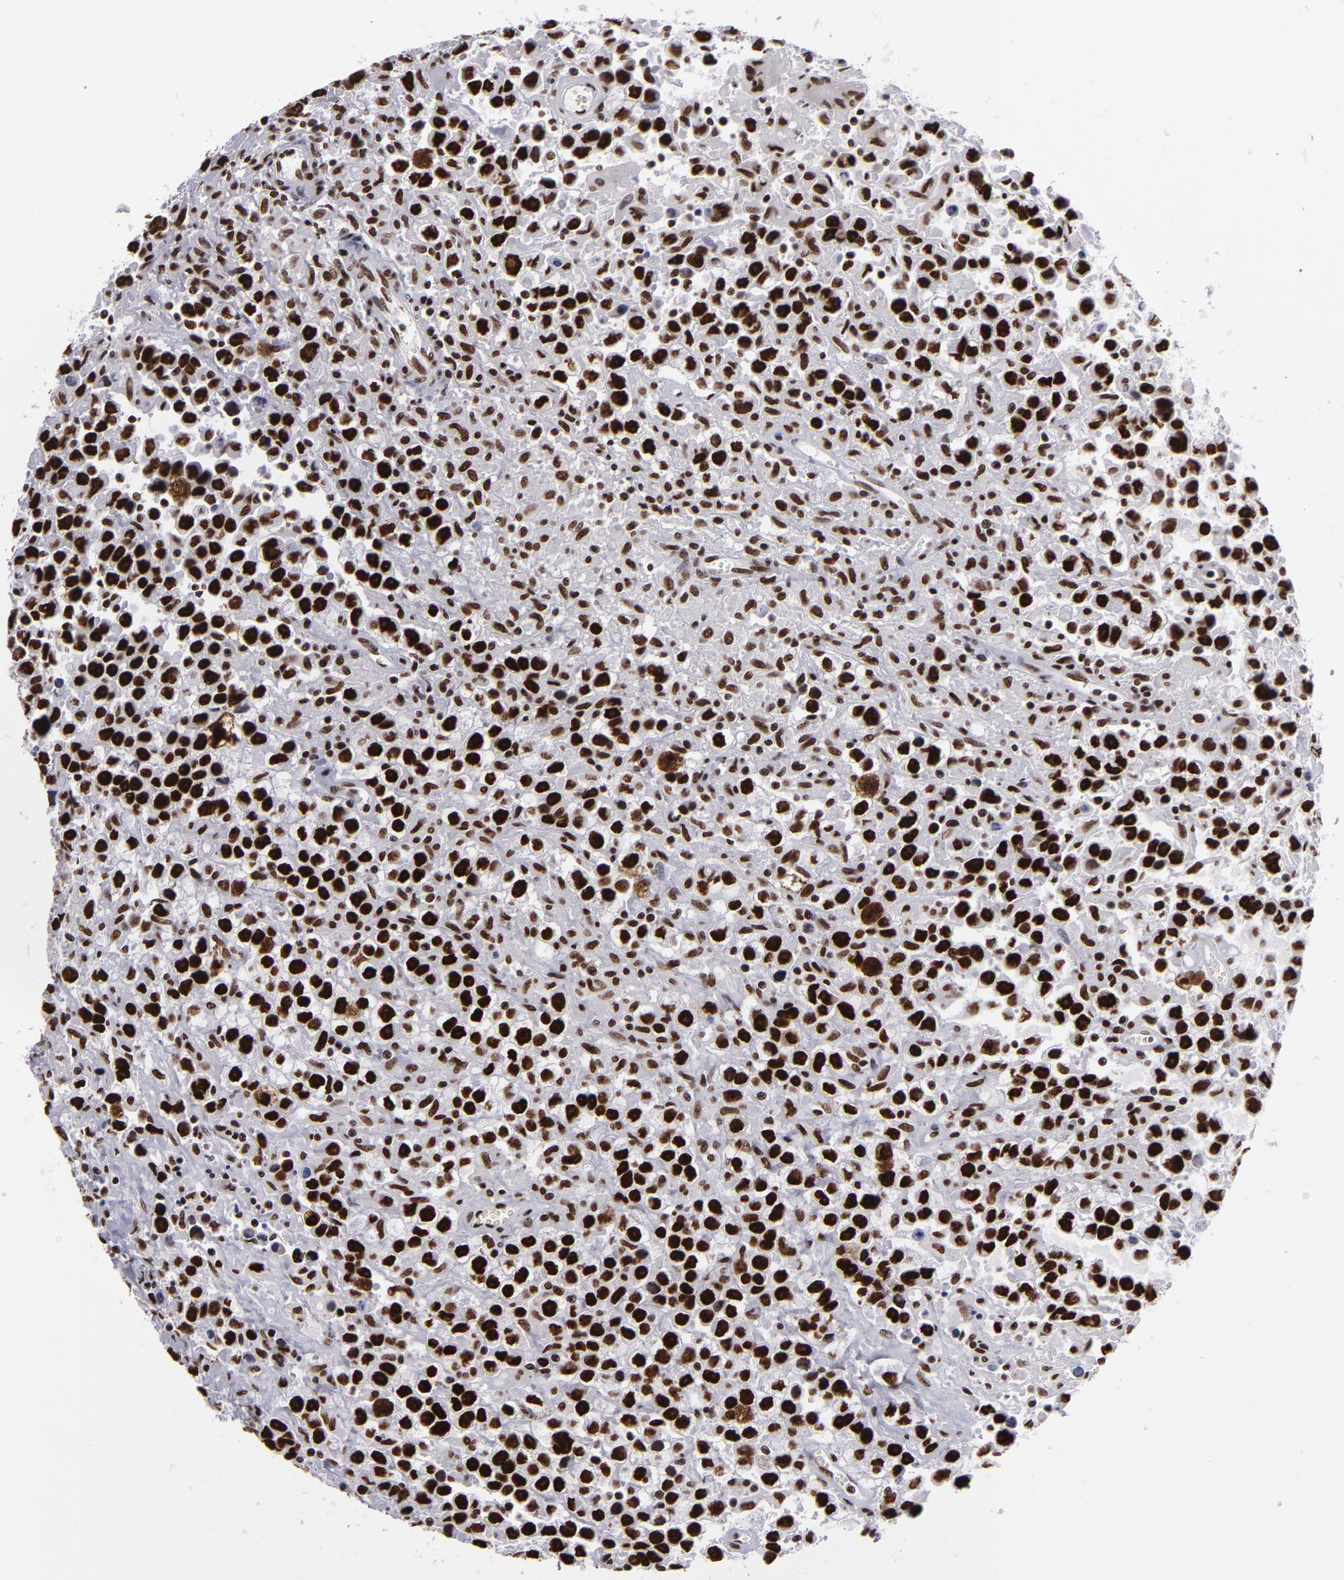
{"staining": {"intensity": "strong", "quantity": ">75%", "location": "nuclear"}, "tissue": "testis cancer", "cell_type": "Tumor cells", "image_type": "cancer", "snomed": [{"axis": "morphology", "description": "Seminoma, NOS"}, {"axis": "topography", "description": "Testis"}], "caption": "Immunohistochemical staining of human testis cancer (seminoma) demonstrates high levels of strong nuclear positivity in about >75% of tumor cells.", "gene": "SAFB", "patient": {"sex": "male", "age": 43}}